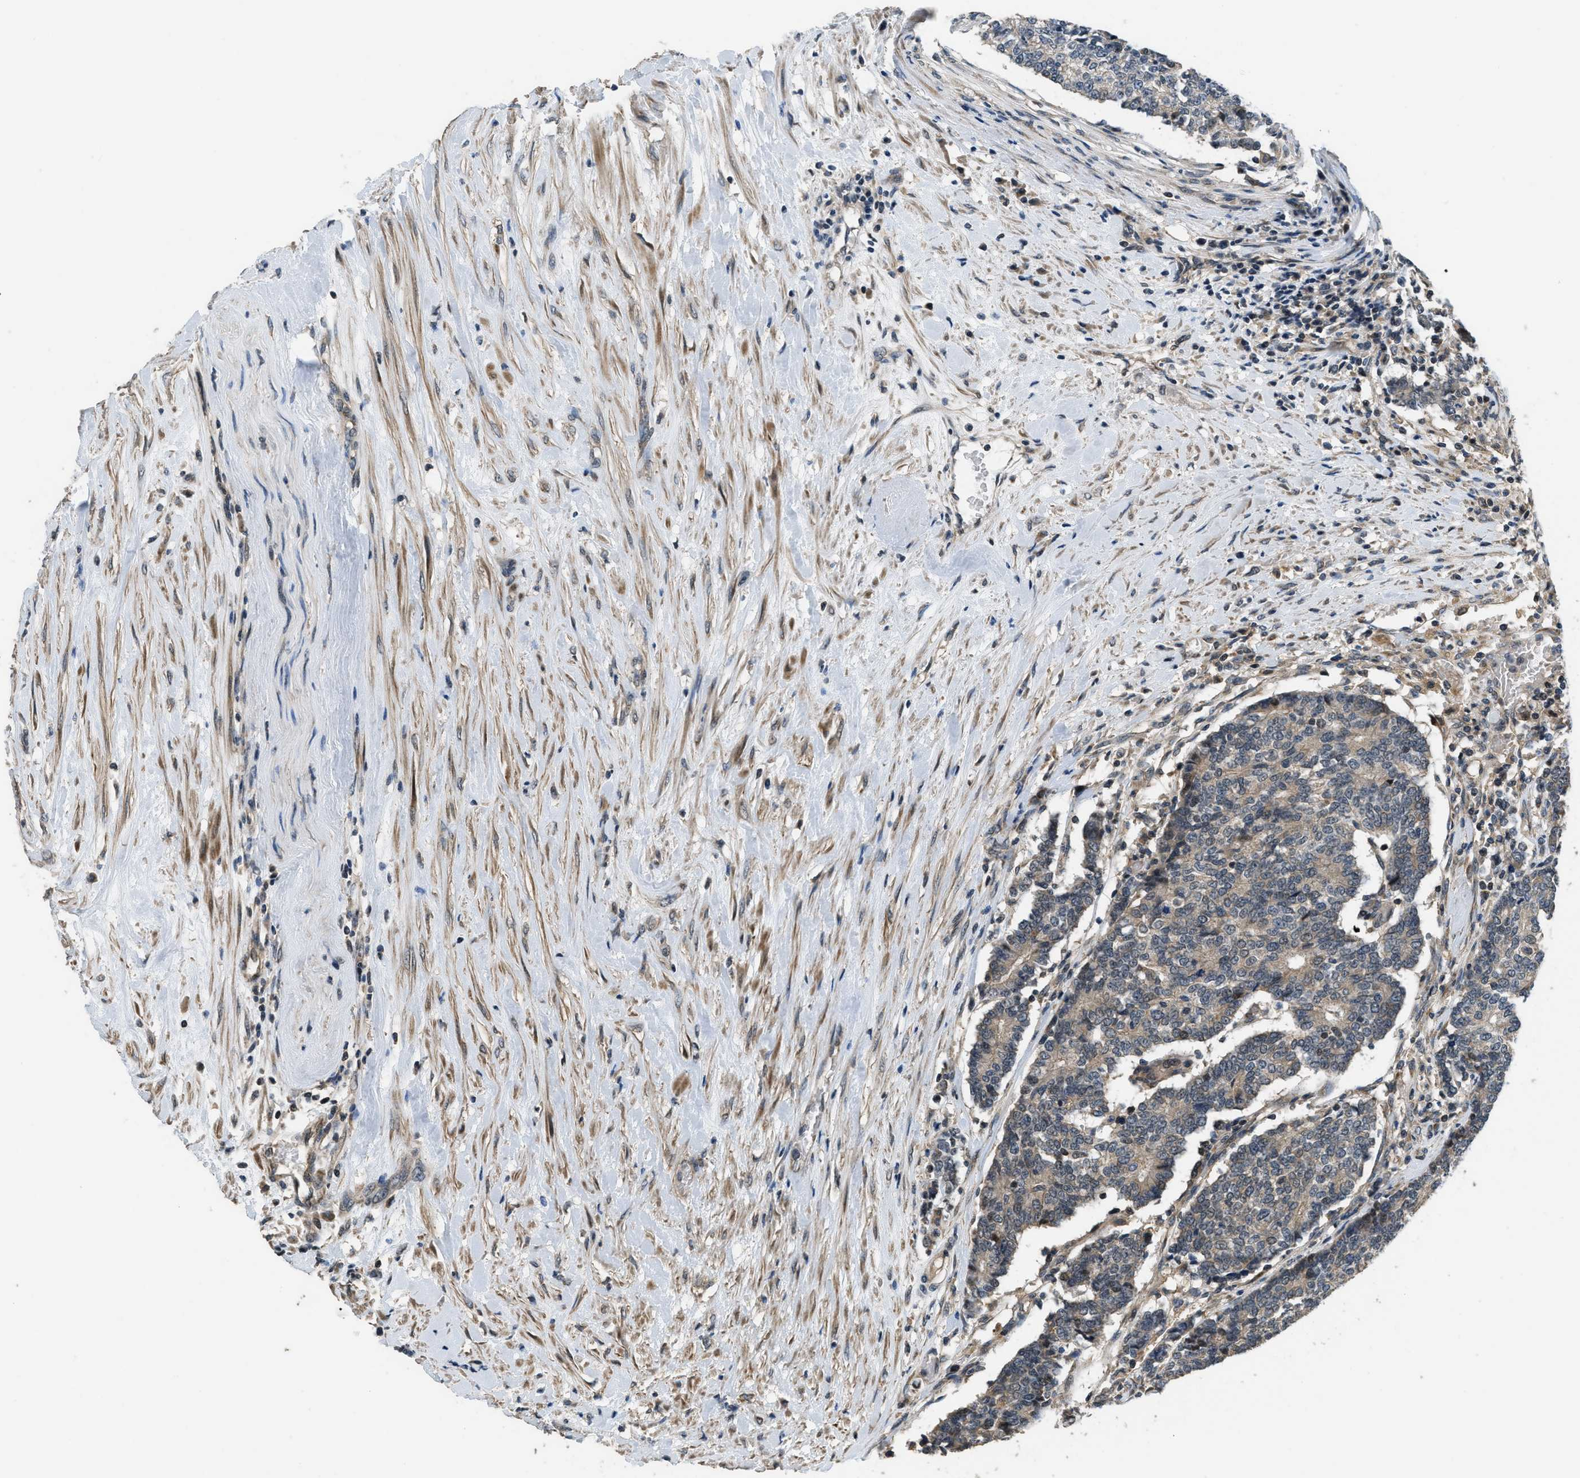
{"staining": {"intensity": "weak", "quantity": "<25%", "location": "cytoplasmic/membranous,nuclear"}, "tissue": "prostate cancer", "cell_type": "Tumor cells", "image_type": "cancer", "snomed": [{"axis": "morphology", "description": "Normal tissue, NOS"}, {"axis": "morphology", "description": "Adenocarcinoma, High grade"}, {"axis": "topography", "description": "Prostate"}, {"axis": "topography", "description": "Seminal veicle"}], "caption": "This is an immunohistochemistry (IHC) micrograph of prostate cancer (adenocarcinoma (high-grade)). There is no positivity in tumor cells.", "gene": "NAT1", "patient": {"sex": "male", "age": 55}}